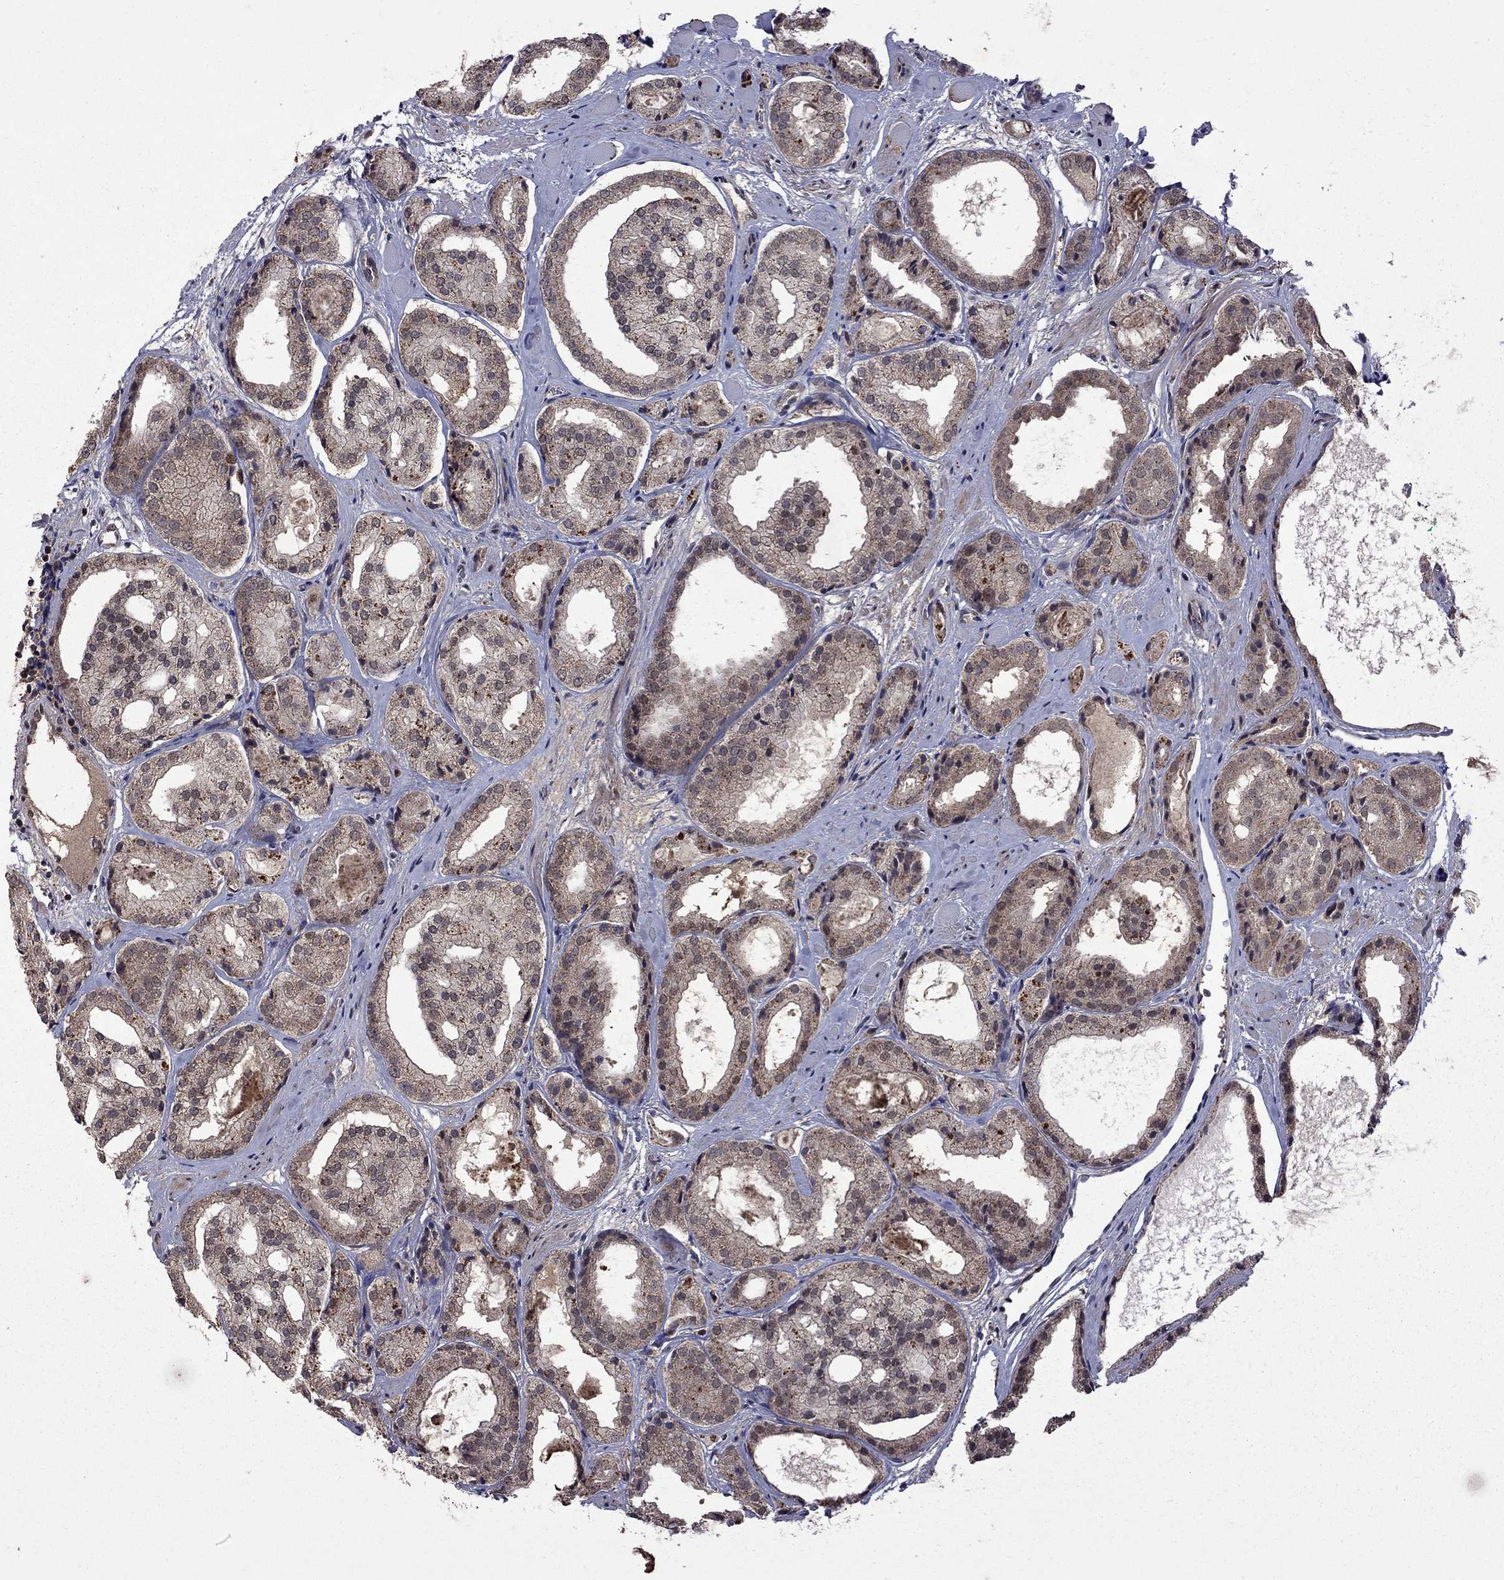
{"staining": {"intensity": "moderate", "quantity": "<25%", "location": "cytoplasmic/membranous"}, "tissue": "prostate cancer", "cell_type": "Tumor cells", "image_type": "cancer", "snomed": [{"axis": "morphology", "description": "Adenocarcinoma, Low grade"}, {"axis": "topography", "description": "Prostate"}], "caption": "A brown stain labels moderate cytoplasmic/membranous expression of a protein in human prostate cancer (adenocarcinoma (low-grade)) tumor cells. The staining is performed using DAB (3,3'-diaminobenzidine) brown chromogen to label protein expression. The nuclei are counter-stained blue using hematoxylin.", "gene": "IPP", "patient": {"sex": "male", "age": 69}}